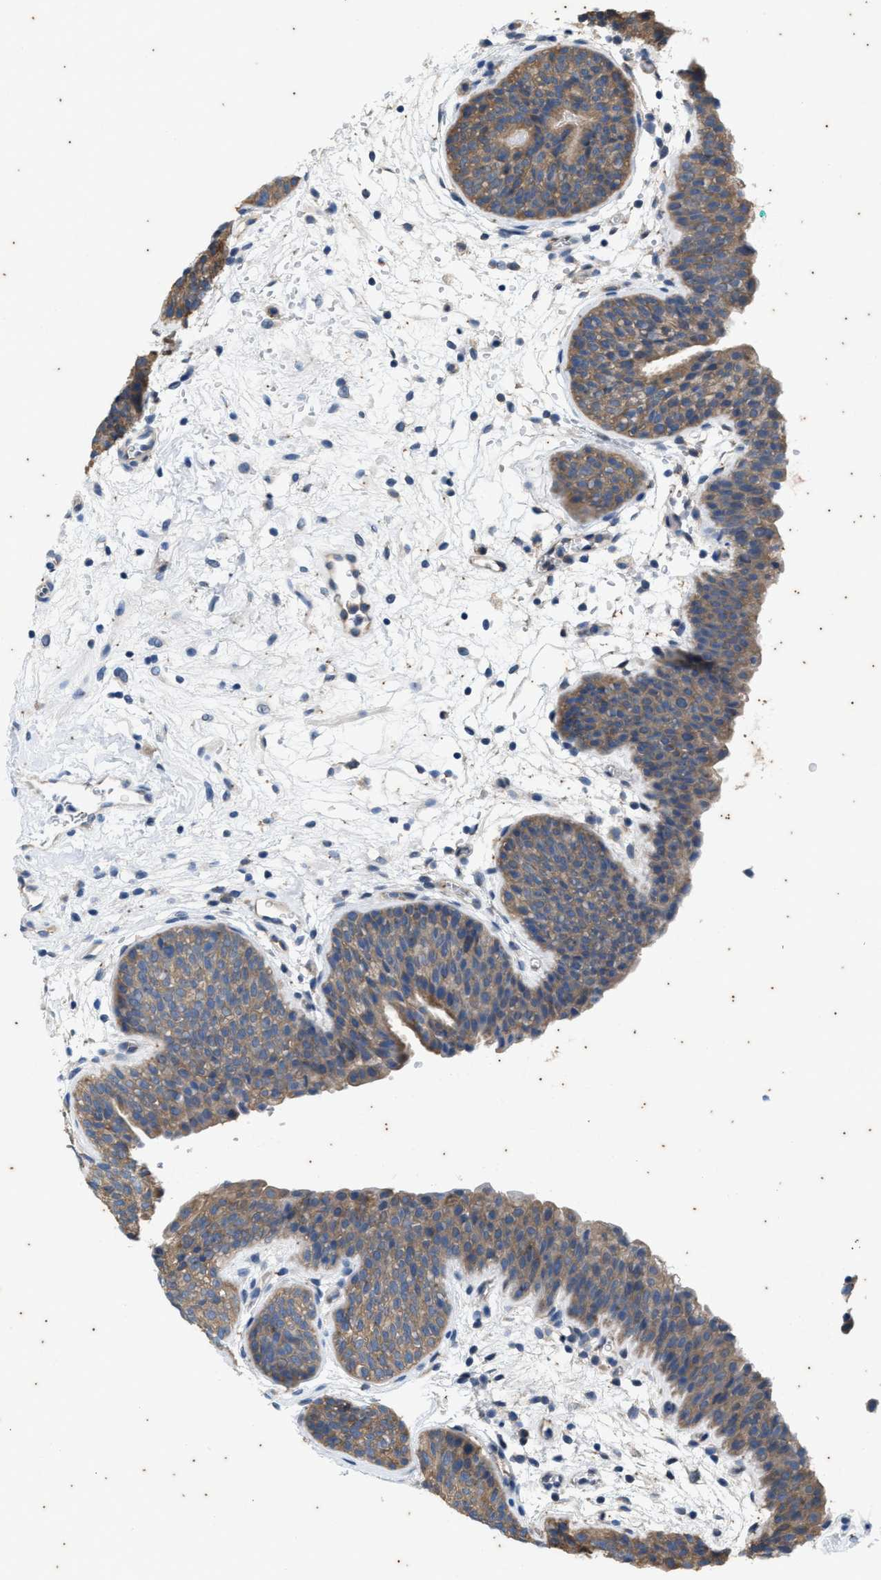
{"staining": {"intensity": "moderate", "quantity": ">75%", "location": "cytoplasmic/membranous"}, "tissue": "urinary bladder", "cell_type": "Urothelial cells", "image_type": "normal", "snomed": [{"axis": "morphology", "description": "Normal tissue, NOS"}, {"axis": "topography", "description": "Urinary bladder"}], "caption": "This histopathology image displays normal urinary bladder stained with immunohistochemistry (IHC) to label a protein in brown. The cytoplasmic/membranous of urothelial cells show moderate positivity for the protein. Nuclei are counter-stained blue.", "gene": "COX19", "patient": {"sex": "male", "age": 37}}